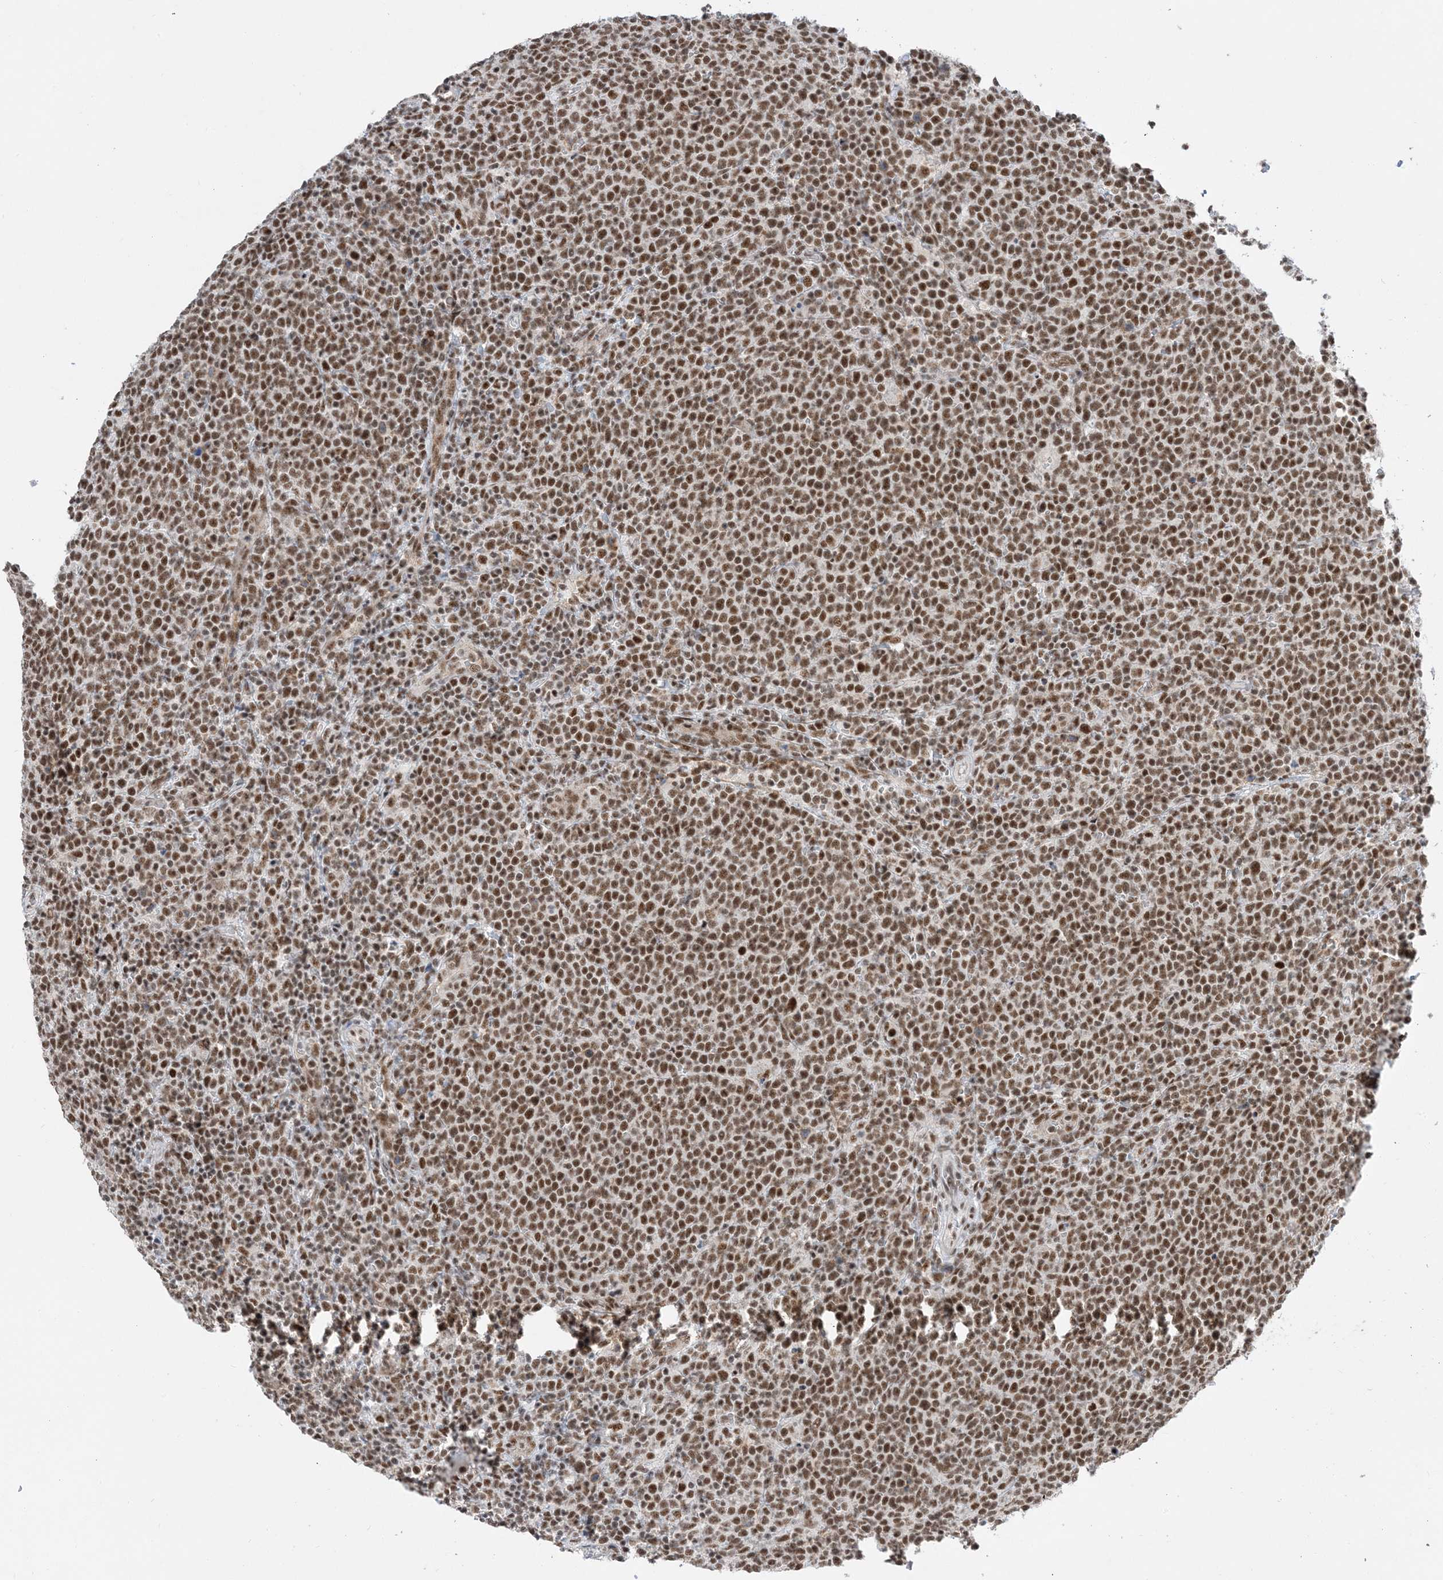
{"staining": {"intensity": "strong", "quantity": ">75%", "location": "nuclear"}, "tissue": "lymphoma", "cell_type": "Tumor cells", "image_type": "cancer", "snomed": [{"axis": "morphology", "description": "Malignant lymphoma, non-Hodgkin's type, High grade"}, {"axis": "topography", "description": "Lymph node"}], "caption": "Immunohistochemical staining of lymphoma demonstrates strong nuclear protein expression in approximately >75% of tumor cells.", "gene": "SF3A3", "patient": {"sex": "male", "age": 61}}